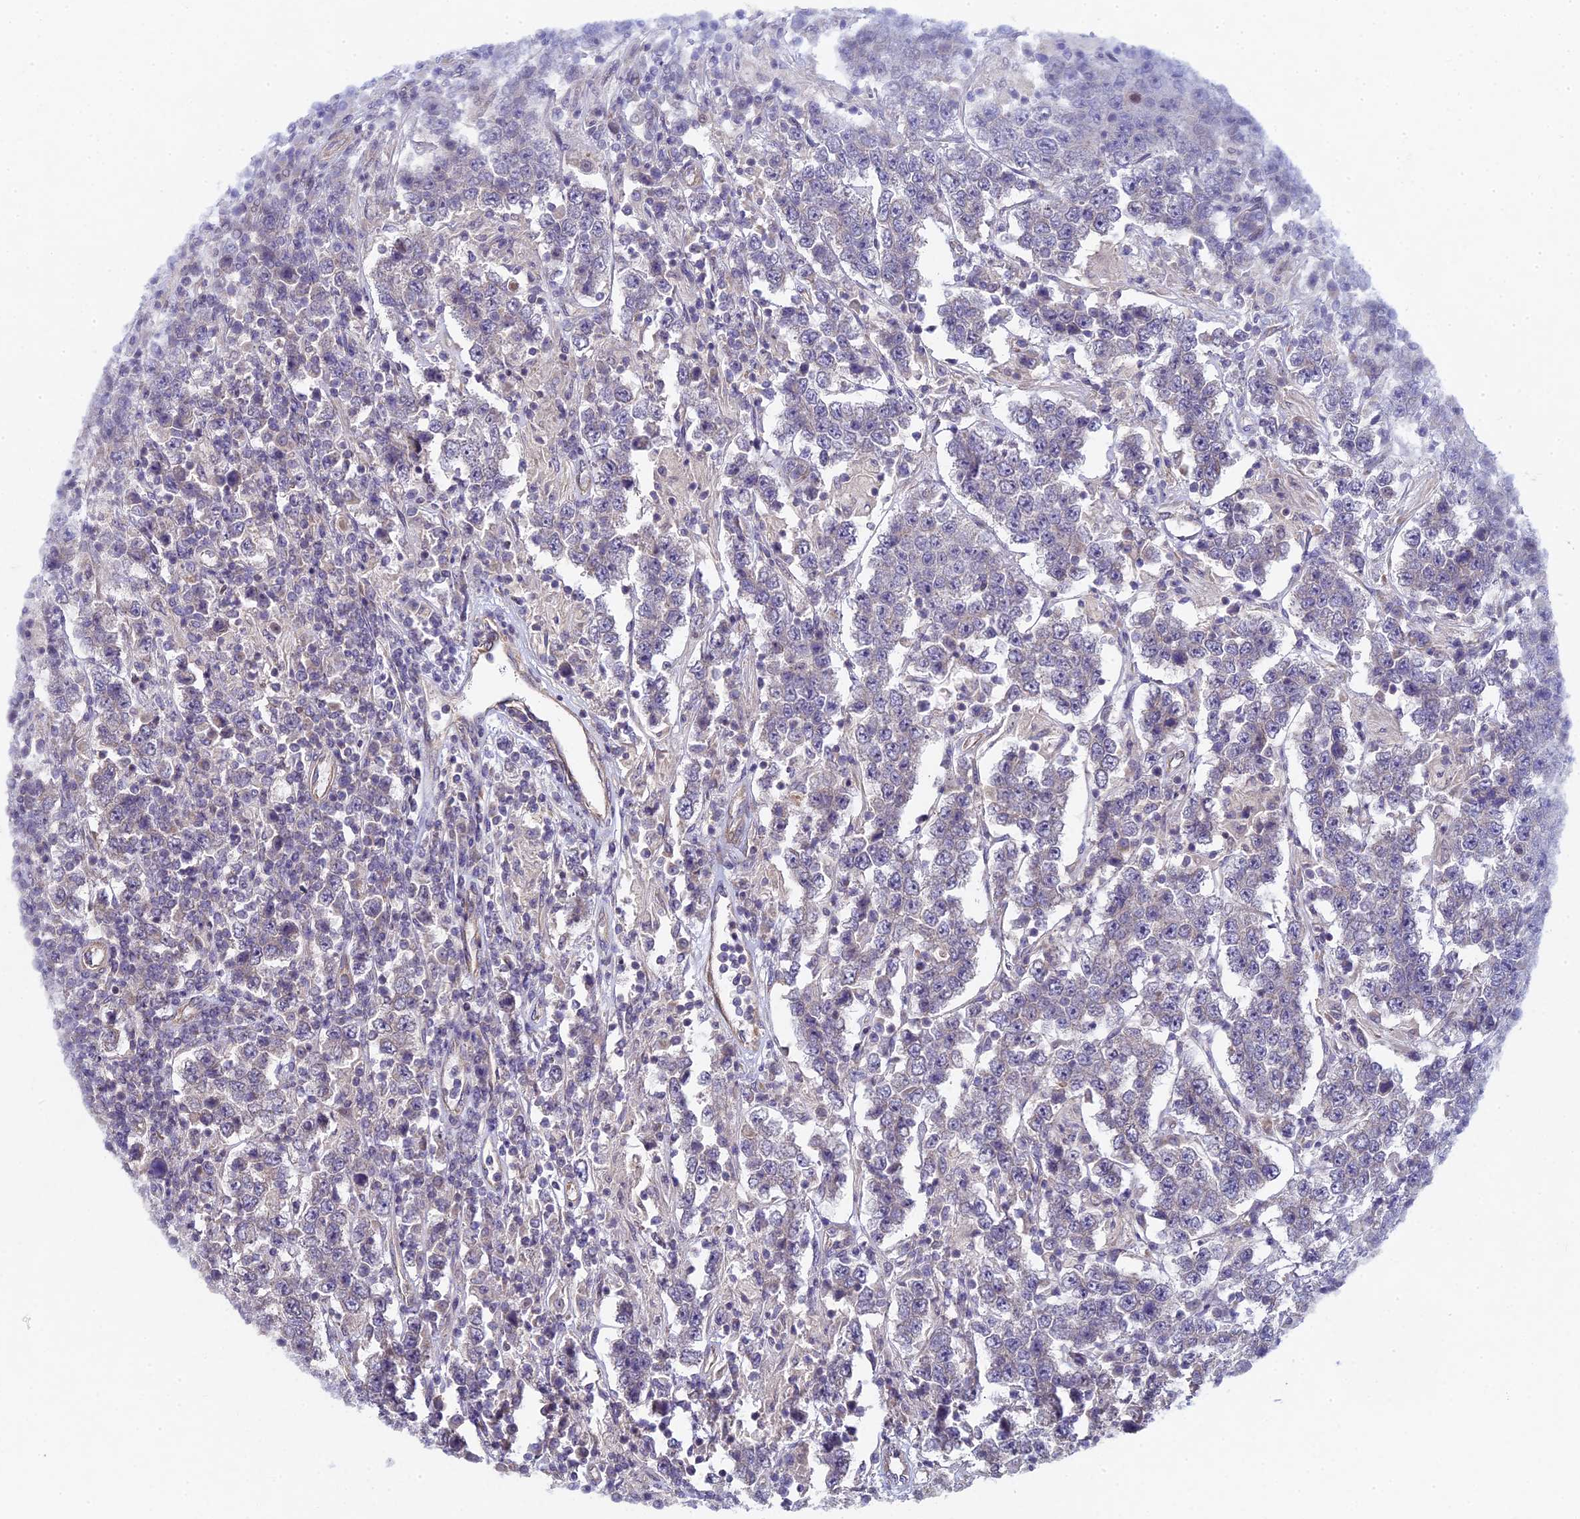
{"staining": {"intensity": "negative", "quantity": "none", "location": "none"}, "tissue": "testis cancer", "cell_type": "Tumor cells", "image_type": "cancer", "snomed": [{"axis": "morphology", "description": "Normal tissue, NOS"}, {"axis": "morphology", "description": "Urothelial carcinoma, High grade"}, {"axis": "morphology", "description": "Seminoma, NOS"}, {"axis": "morphology", "description": "Carcinoma, Embryonal, NOS"}, {"axis": "topography", "description": "Urinary bladder"}, {"axis": "topography", "description": "Testis"}], "caption": "An image of testis cancer (embryonal carcinoma) stained for a protein exhibits no brown staining in tumor cells.", "gene": "DIXDC1", "patient": {"sex": "male", "age": 41}}